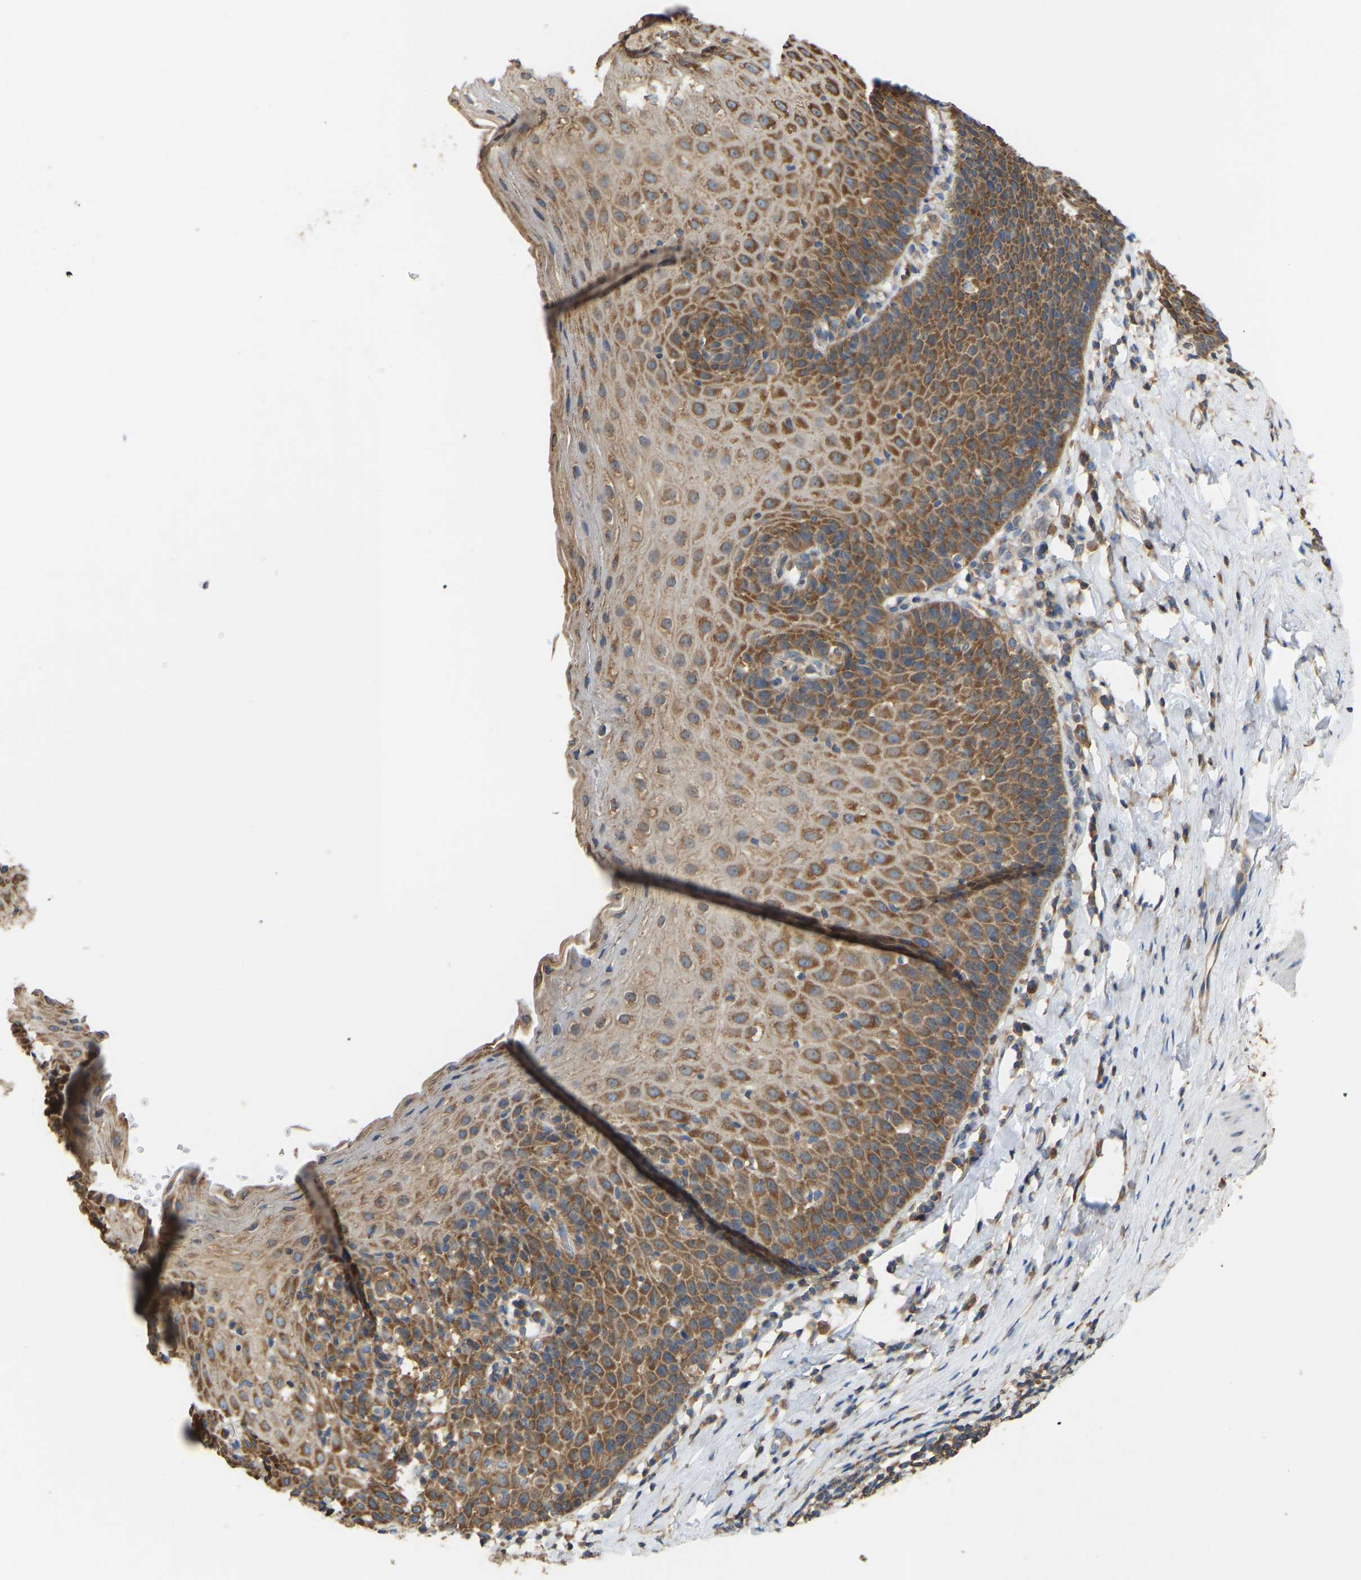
{"staining": {"intensity": "moderate", "quantity": ">75%", "location": "cytoplasmic/membranous"}, "tissue": "esophagus", "cell_type": "Squamous epithelial cells", "image_type": "normal", "snomed": [{"axis": "morphology", "description": "Normal tissue, NOS"}, {"axis": "topography", "description": "Esophagus"}], "caption": "Brown immunohistochemical staining in normal esophagus shows moderate cytoplasmic/membranous expression in approximately >75% of squamous epithelial cells.", "gene": "RPS6KB2", "patient": {"sex": "female", "age": 61}}